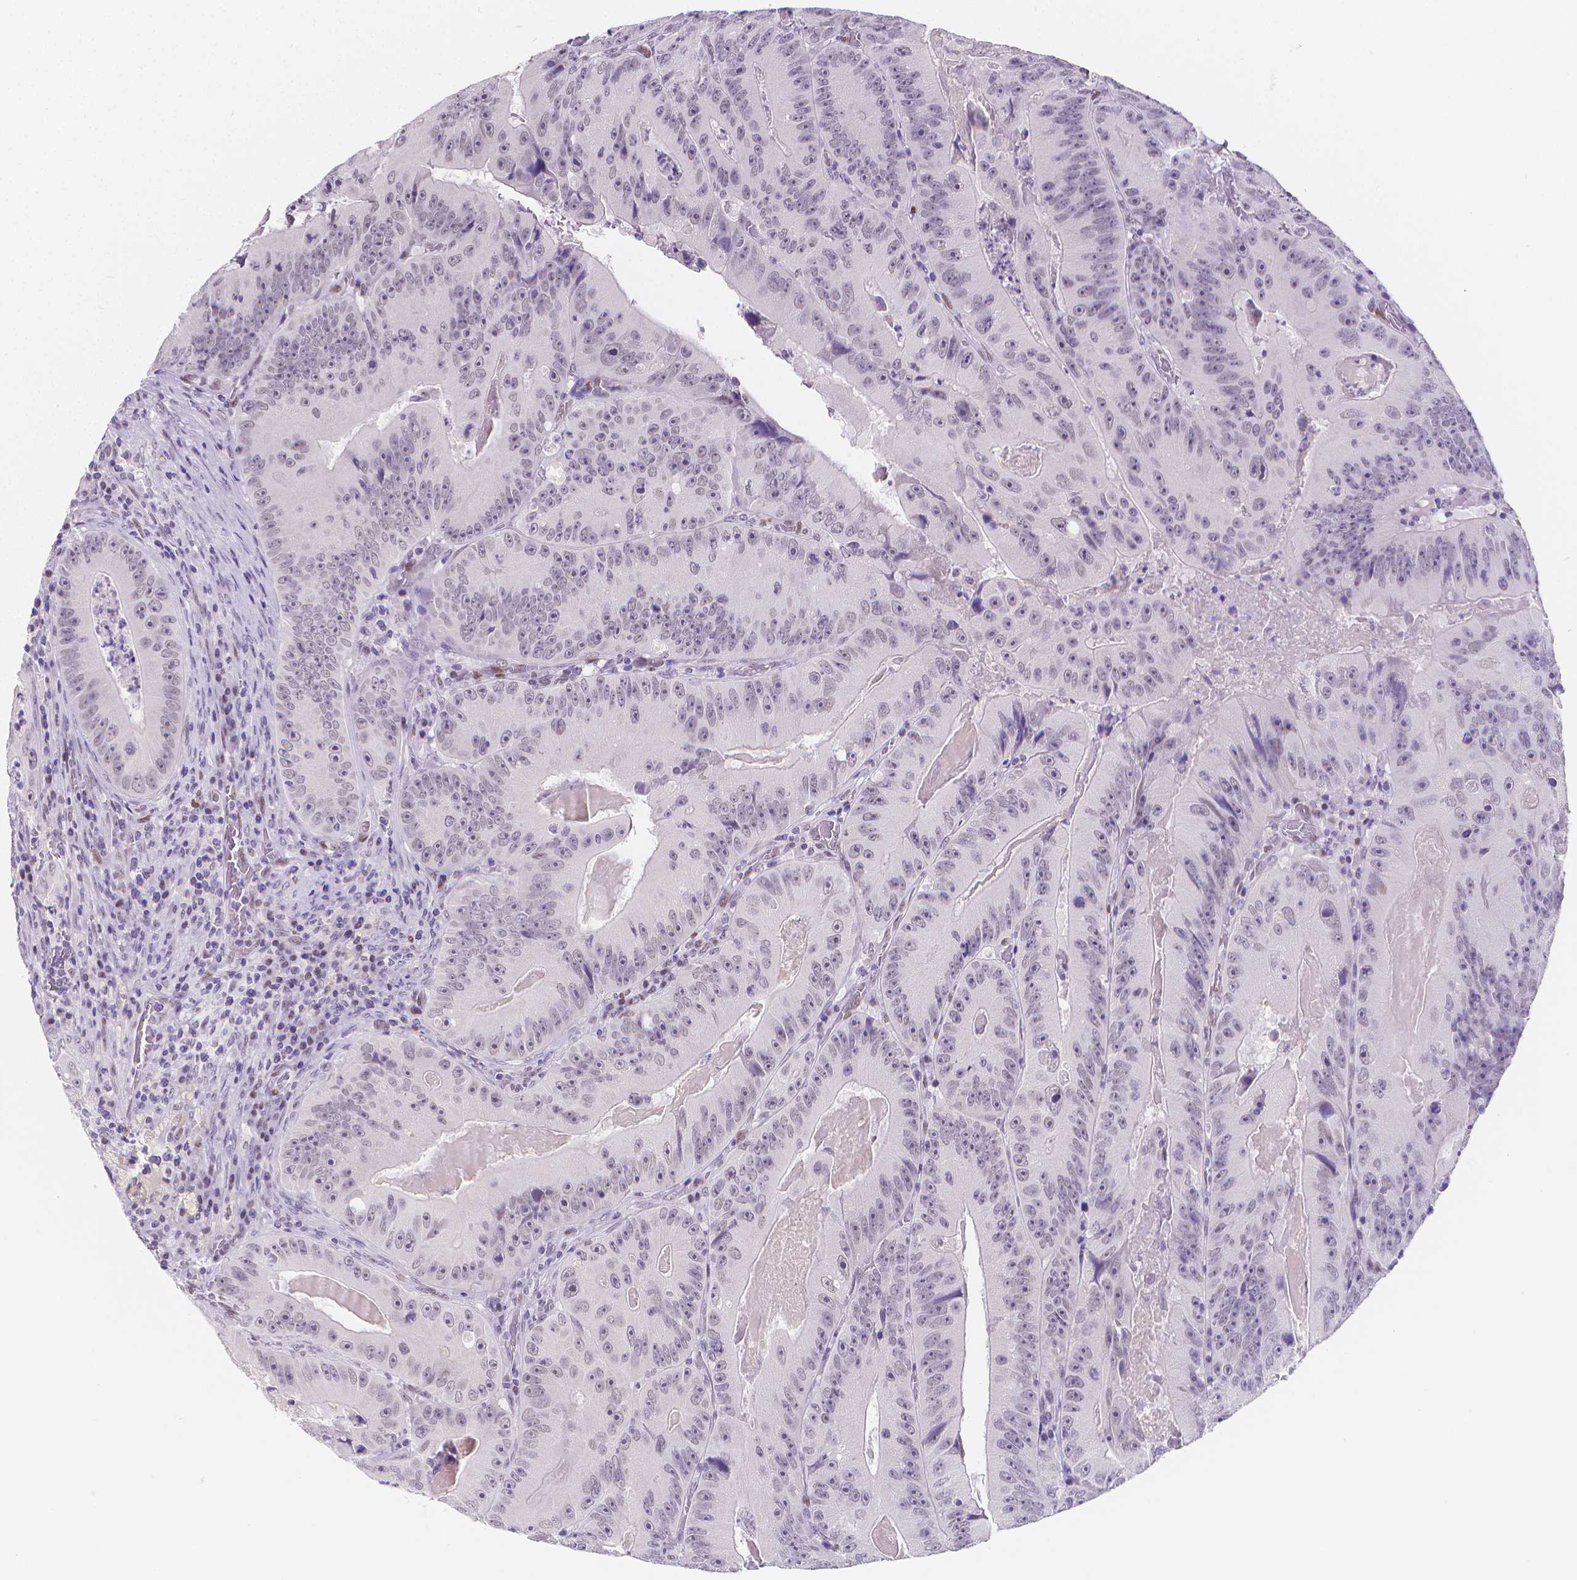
{"staining": {"intensity": "negative", "quantity": "none", "location": "none"}, "tissue": "colorectal cancer", "cell_type": "Tumor cells", "image_type": "cancer", "snomed": [{"axis": "morphology", "description": "Adenocarcinoma, NOS"}, {"axis": "topography", "description": "Colon"}], "caption": "There is no significant expression in tumor cells of colorectal adenocarcinoma.", "gene": "MEF2C", "patient": {"sex": "female", "age": 86}}